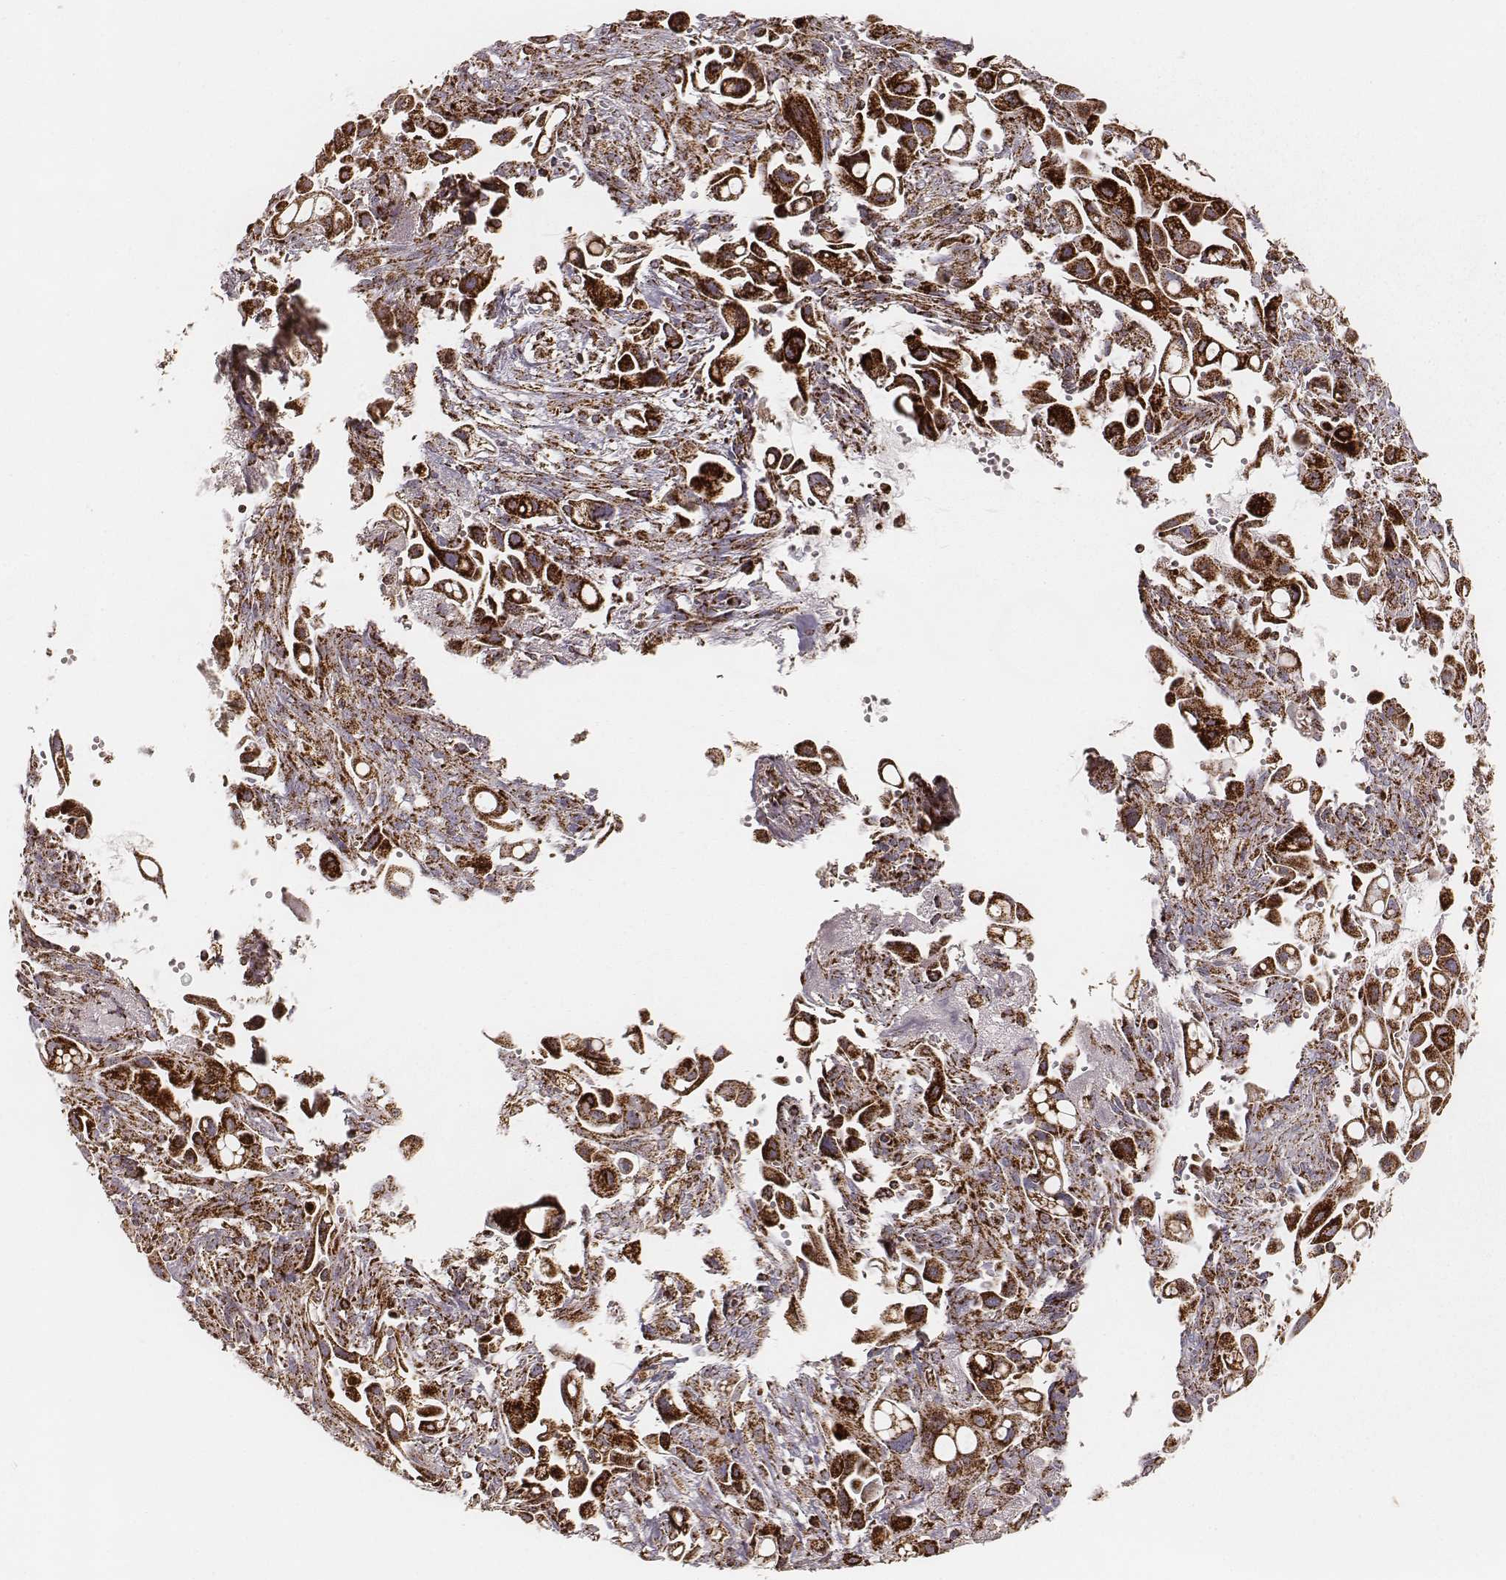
{"staining": {"intensity": "strong", "quantity": ">75%", "location": "cytoplasmic/membranous"}, "tissue": "pancreatic cancer", "cell_type": "Tumor cells", "image_type": "cancer", "snomed": [{"axis": "morphology", "description": "Adenocarcinoma, NOS"}, {"axis": "topography", "description": "Pancreas"}], "caption": "Immunohistochemistry (IHC) histopathology image of human adenocarcinoma (pancreatic) stained for a protein (brown), which exhibits high levels of strong cytoplasmic/membranous staining in approximately >75% of tumor cells.", "gene": "CS", "patient": {"sex": "male", "age": 50}}